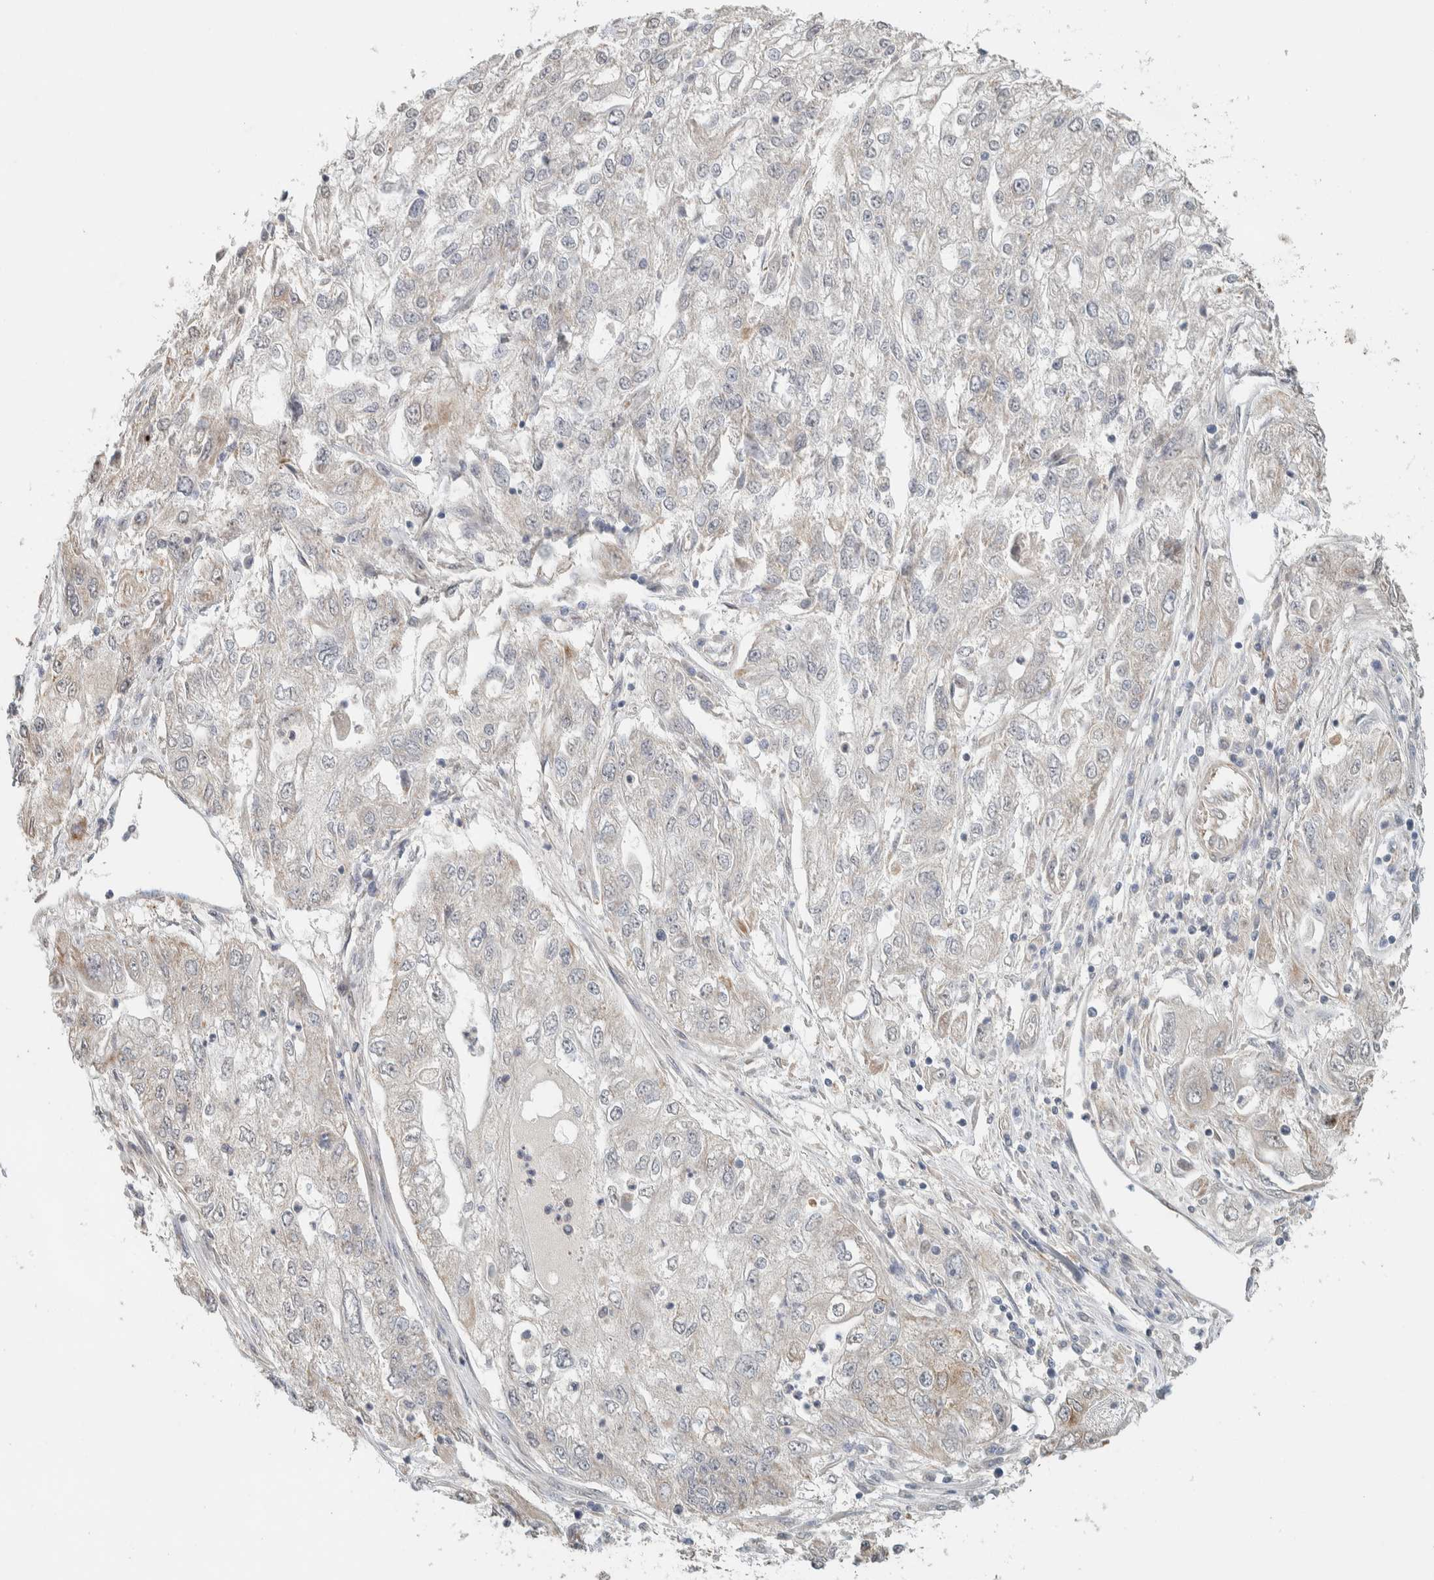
{"staining": {"intensity": "moderate", "quantity": "<25%", "location": "cytoplasmic/membranous"}, "tissue": "endometrial cancer", "cell_type": "Tumor cells", "image_type": "cancer", "snomed": [{"axis": "morphology", "description": "Adenocarcinoma, NOS"}, {"axis": "topography", "description": "Endometrium"}], "caption": "Tumor cells display moderate cytoplasmic/membranous expression in approximately <25% of cells in endometrial cancer (adenocarcinoma).", "gene": "PDE7B", "patient": {"sex": "female", "age": 49}}